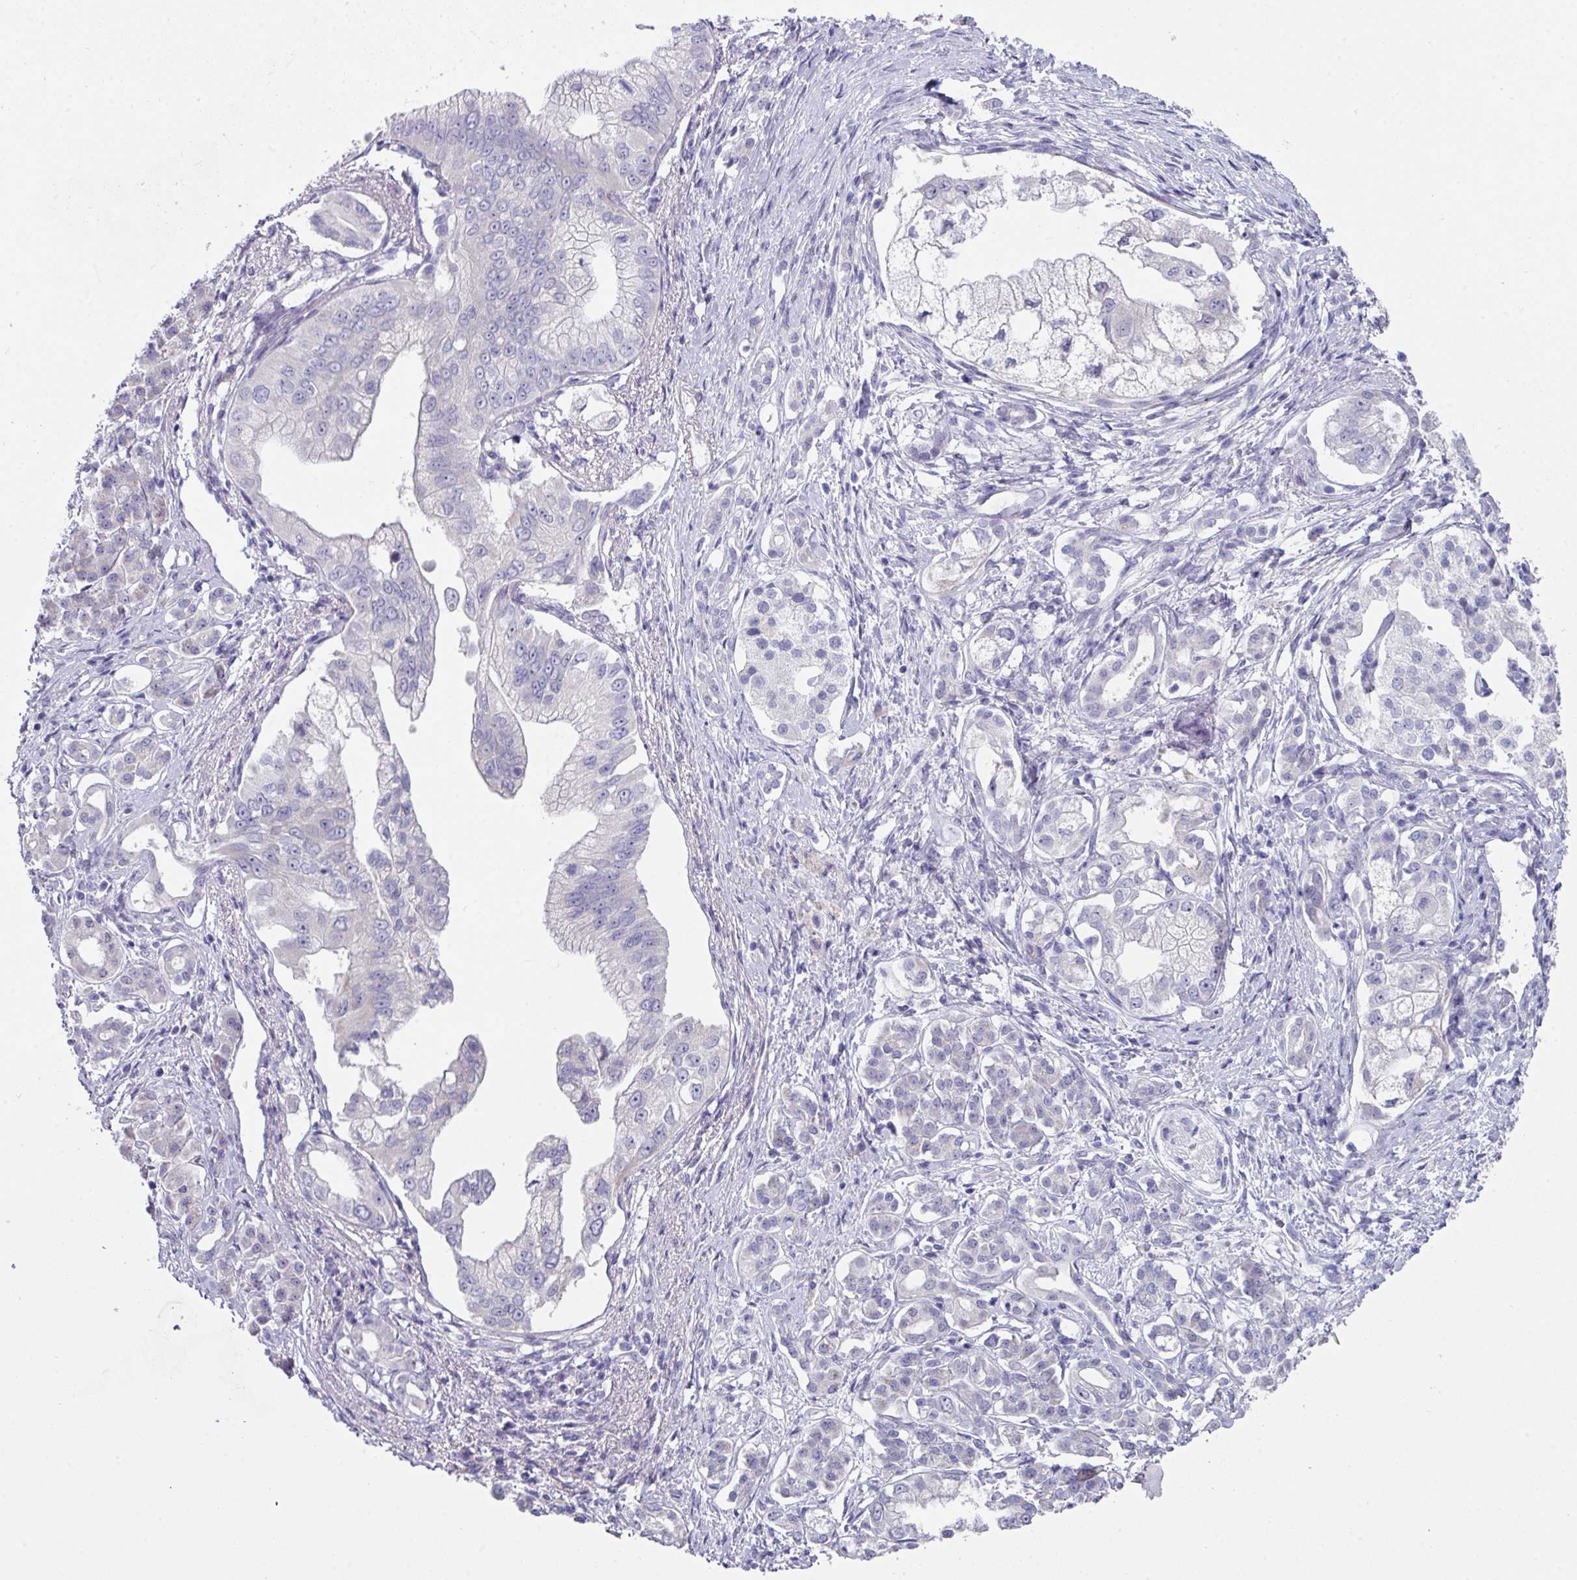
{"staining": {"intensity": "negative", "quantity": "none", "location": "none"}, "tissue": "pancreatic cancer", "cell_type": "Tumor cells", "image_type": "cancer", "snomed": [{"axis": "morphology", "description": "Adenocarcinoma, NOS"}, {"axis": "topography", "description": "Pancreas"}], "caption": "Pancreatic adenocarcinoma was stained to show a protein in brown. There is no significant positivity in tumor cells. (DAB (3,3'-diaminobenzidine) IHC with hematoxylin counter stain).", "gene": "DEFB115", "patient": {"sex": "male", "age": 70}}